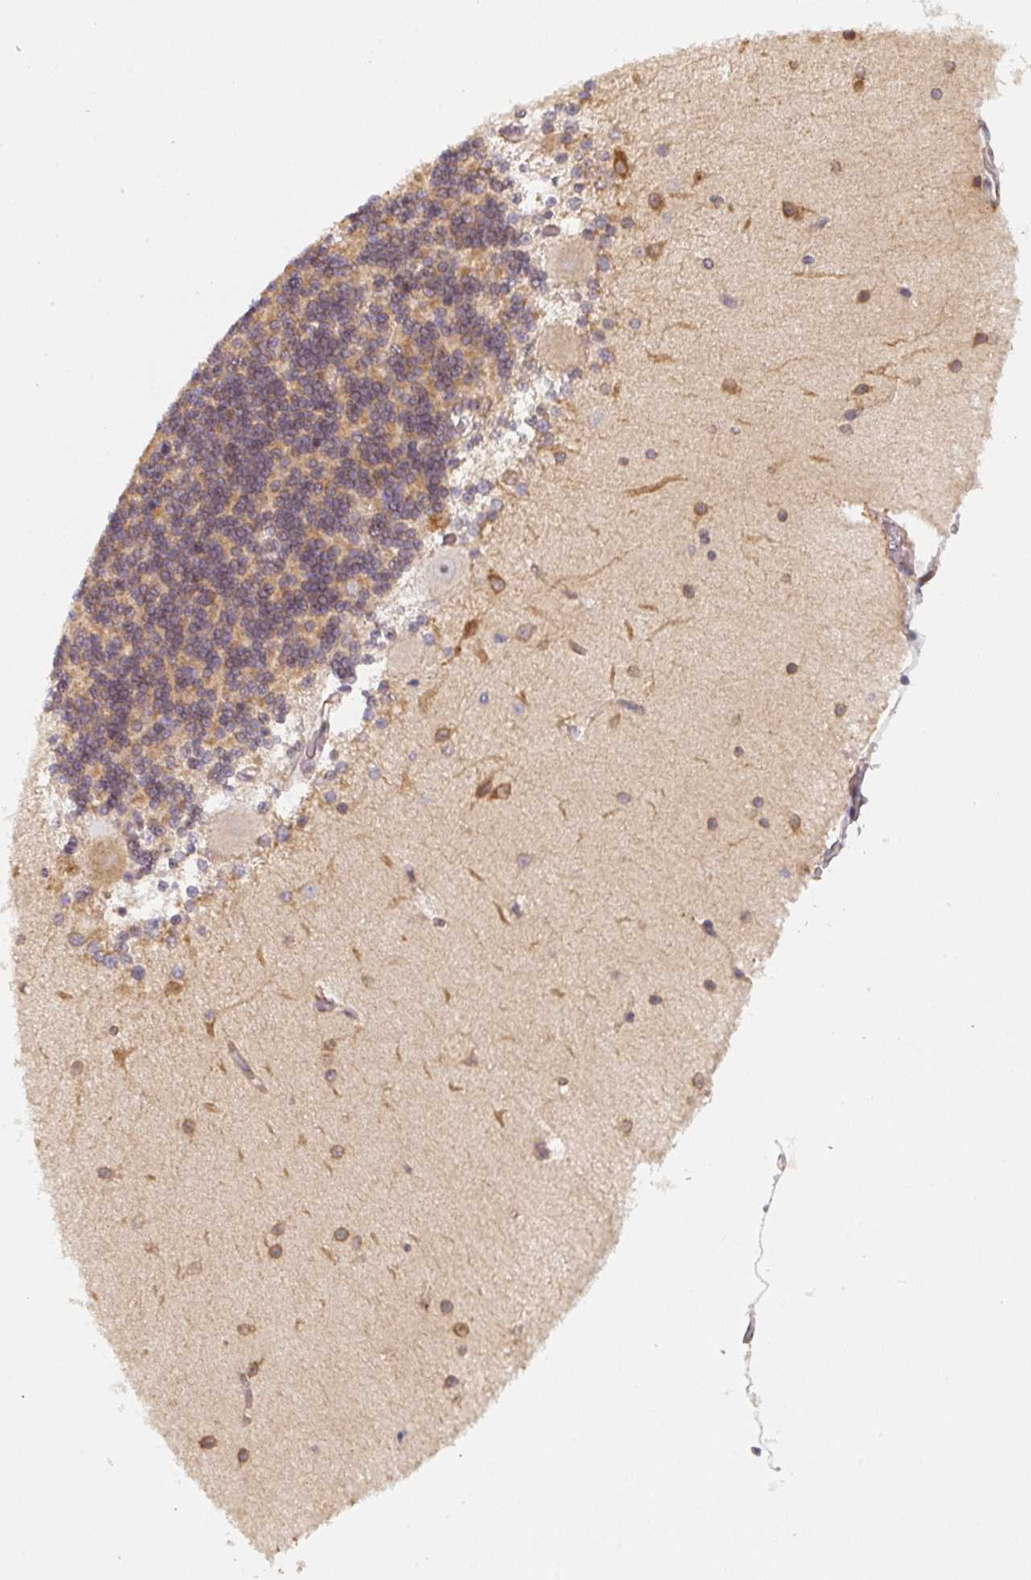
{"staining": {"intensity": "moderate", "quantity": "25%-75%", "location": "cytoplasmic/membranous"}, "tissue": "cerebellum", "cell_type": "Cells in granular layer", "image_type": "normal", "snomed": [{"axis": "morphology", "description": "Normal tissue, NOS"}, {"axis": "topography", "description": "Cerebellum"}], "caption": "IHC photomicrograph of unremarkable human cerebellum stained for a protein (brown), which exhibits medium levels of moderate cytoplasmic/membranous expression in approximately 25%-75% of cells in granular layer.", "gene": "TAPT1", "patient": {"sex": "female", "age": 54}}